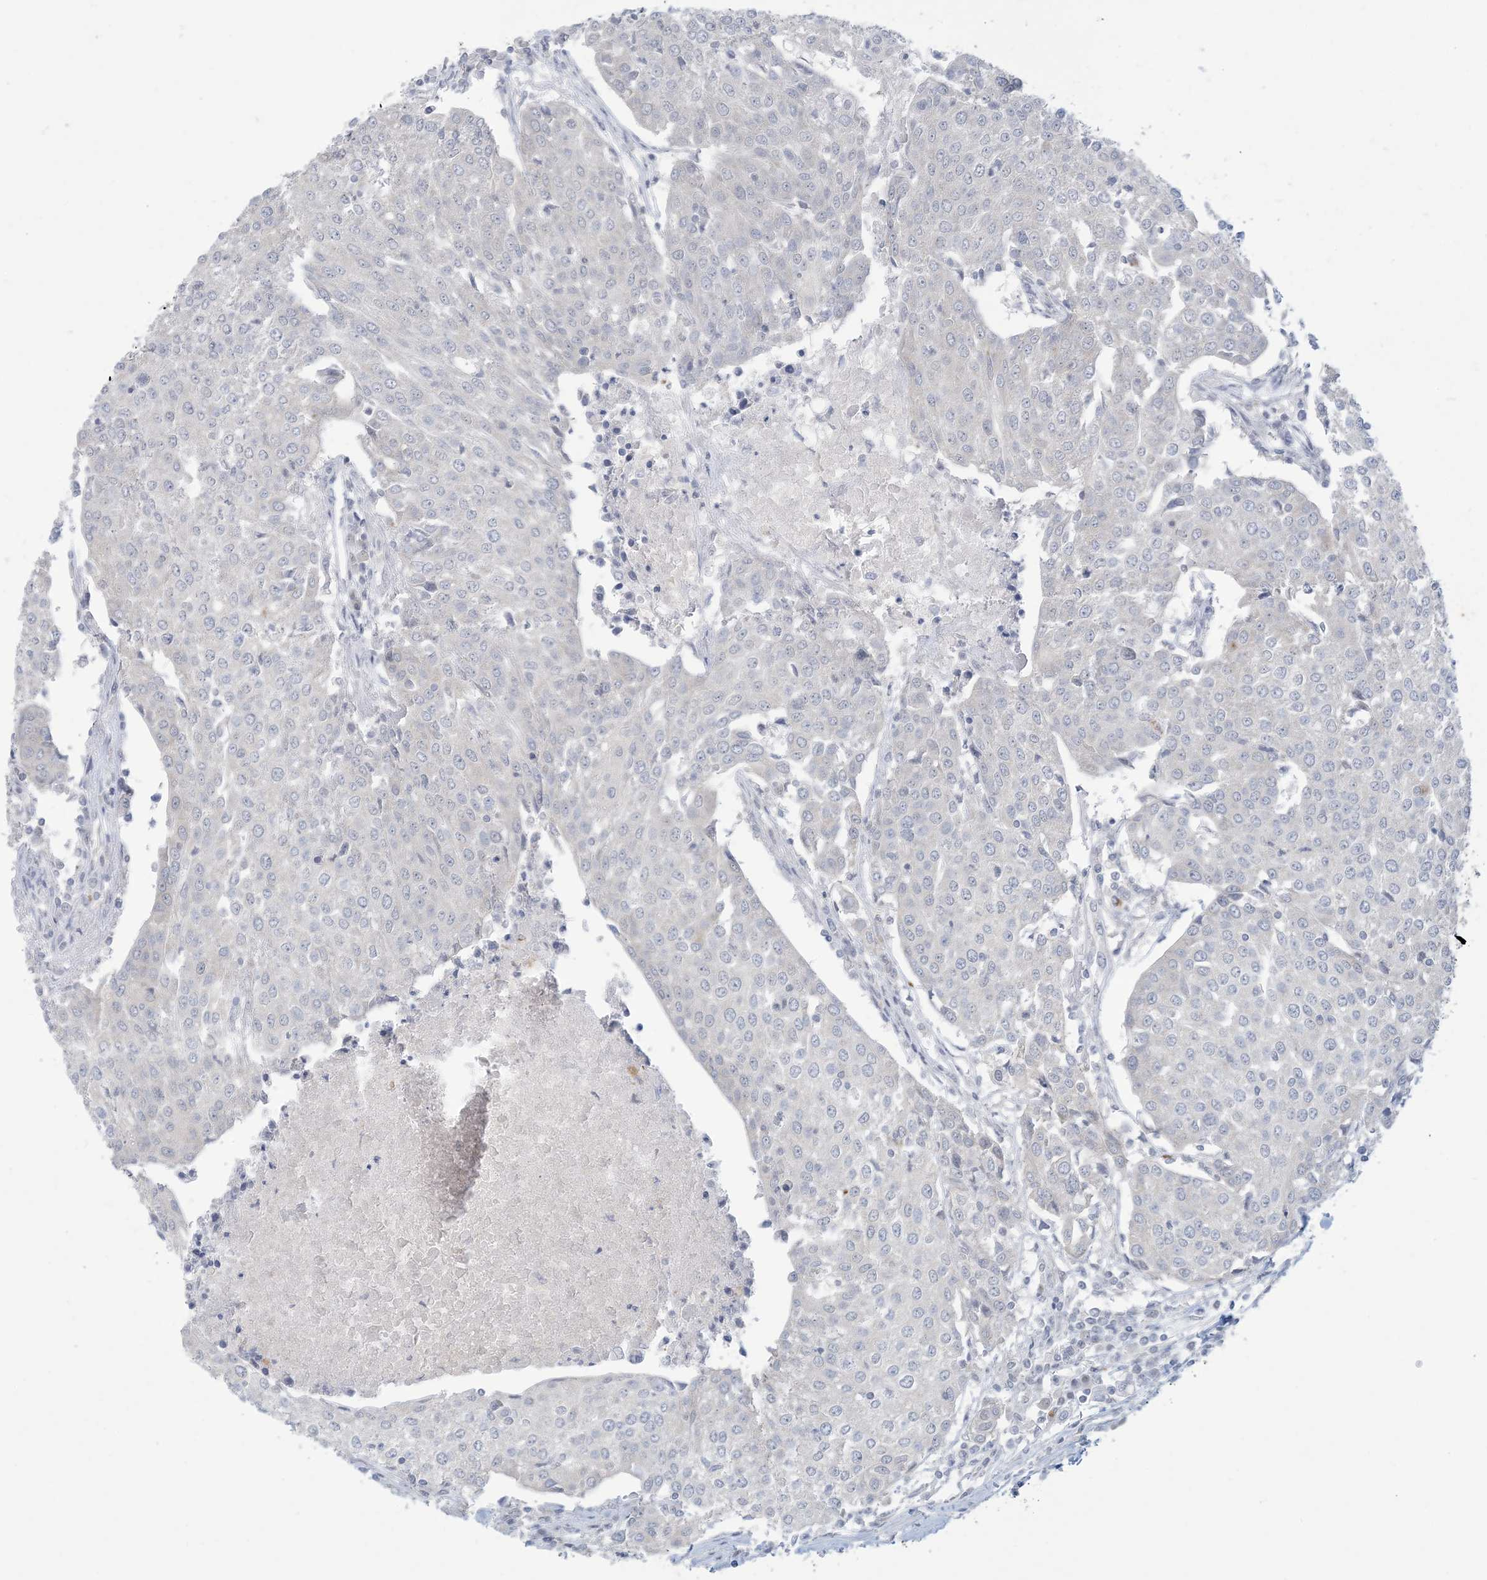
{"staining": {"intensity": "negative", "quantity": "none", "location": "none"}, "tissue": "urothelial cancer", "cell_type": "Tumor cells", "image_type": "cancer", "snomed": [{"axis": "morphology", "description": "Urothelial carcinoma, High grade"}, {"axis": "topography", "description": "Urinary bladder"}], "caption": "This is an immunohistochemistry image of urothelial cancer. There is no staining in tumor cells.", "gene": "KIF3A", "patient": {"sex": "female", "age": 85}}